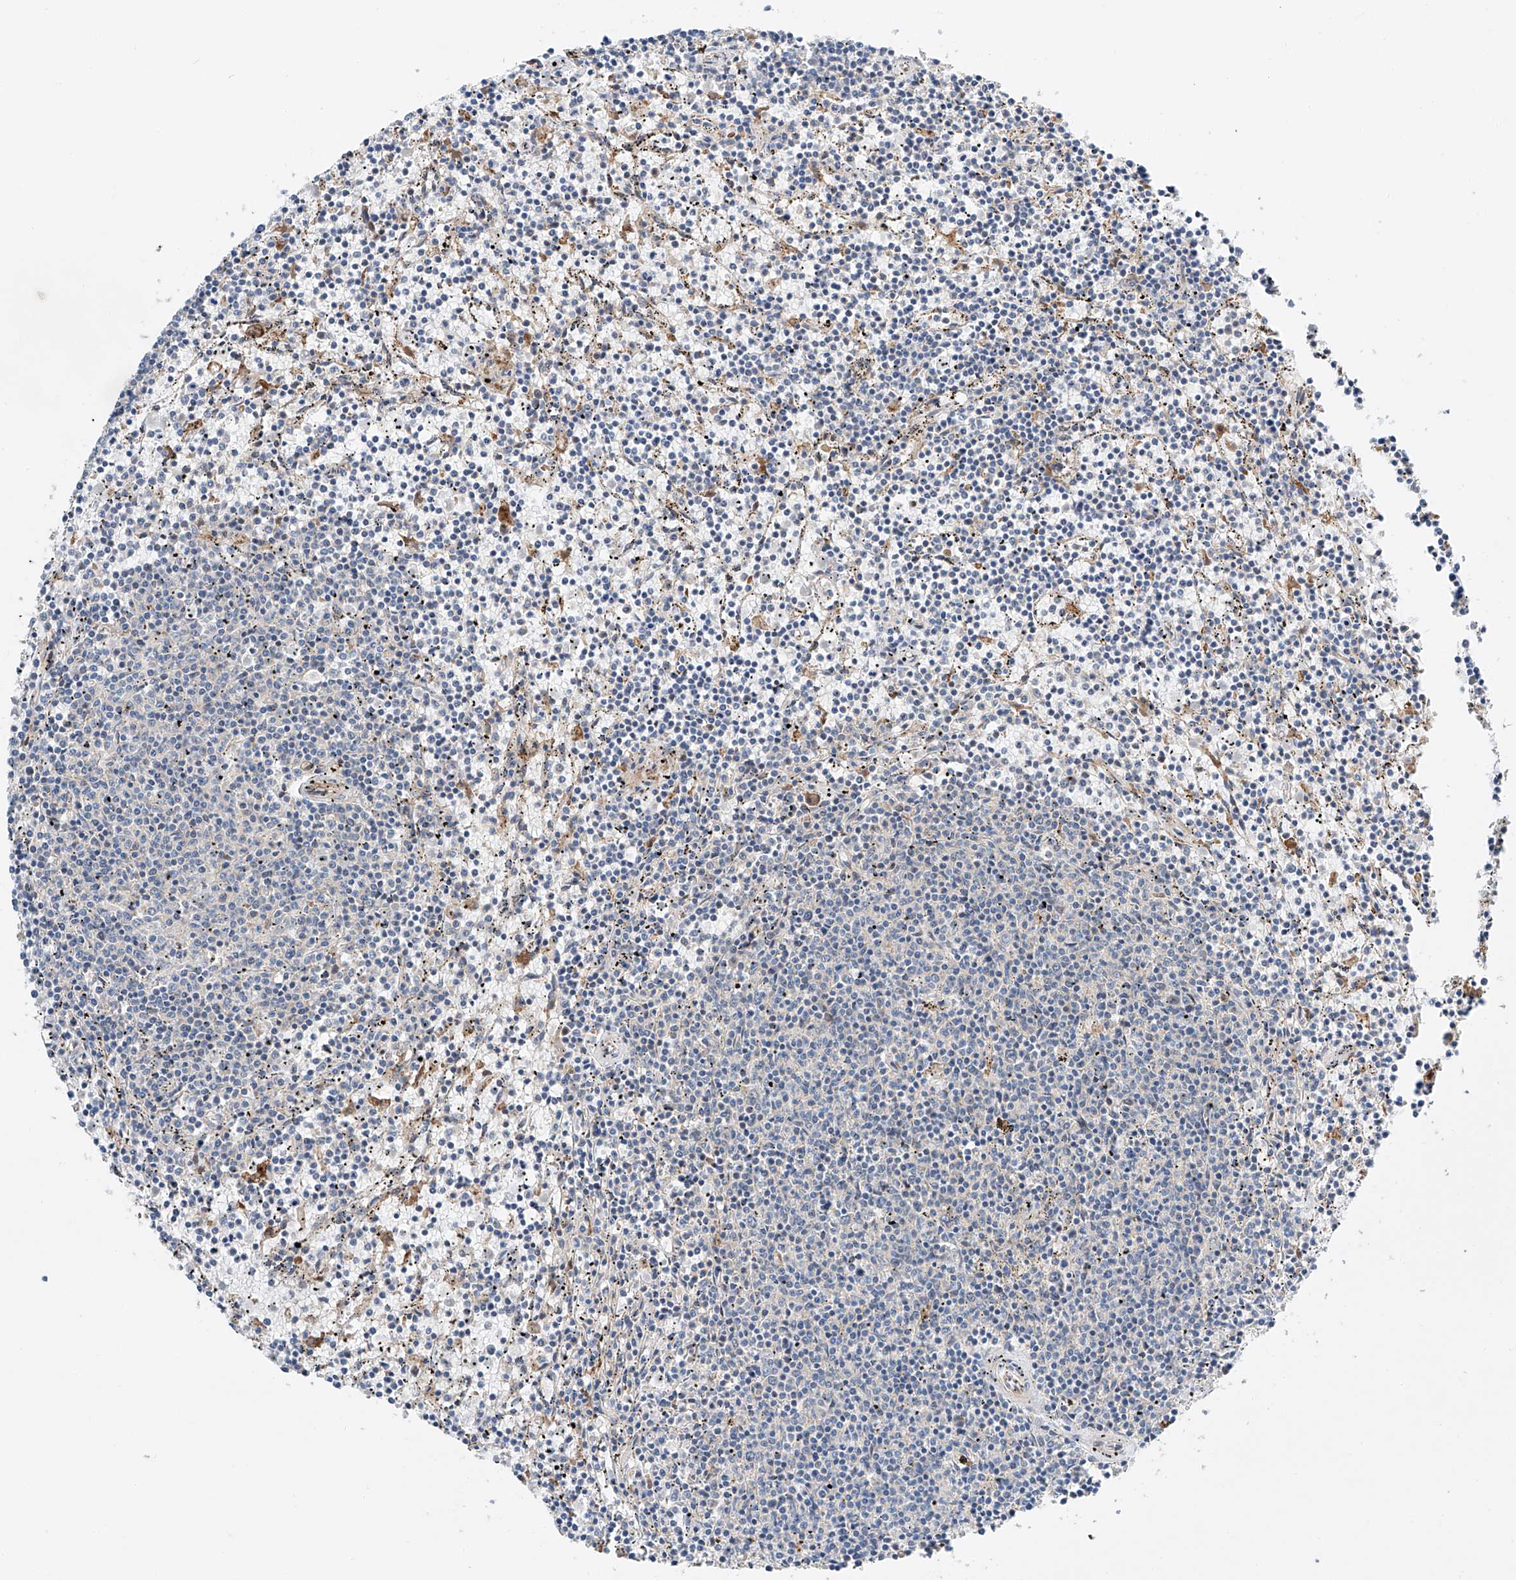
{"staining": {"intensity": "negative", "quantity": "none", "location": "none"}, "tissue": "lymphoma", "cell_type": "Tumor cells", "image_type": "cancer", "snomed": [{"axis": "morphology", "description": "Malignant lymphoma, non-Hodgkin's type, Low grade"}, {"axis": "topography", "description": "Spleen"}], "caption": "IHC micrograph of human low-grade malignant lymphoma, non-Hodgkin's type stained for a protein (brown), which demonstrates no staining in tumor cells. Nuclei are stained in blue.", "gene": "CLDND1", "patient": {"sex": "female", "age": 50}}